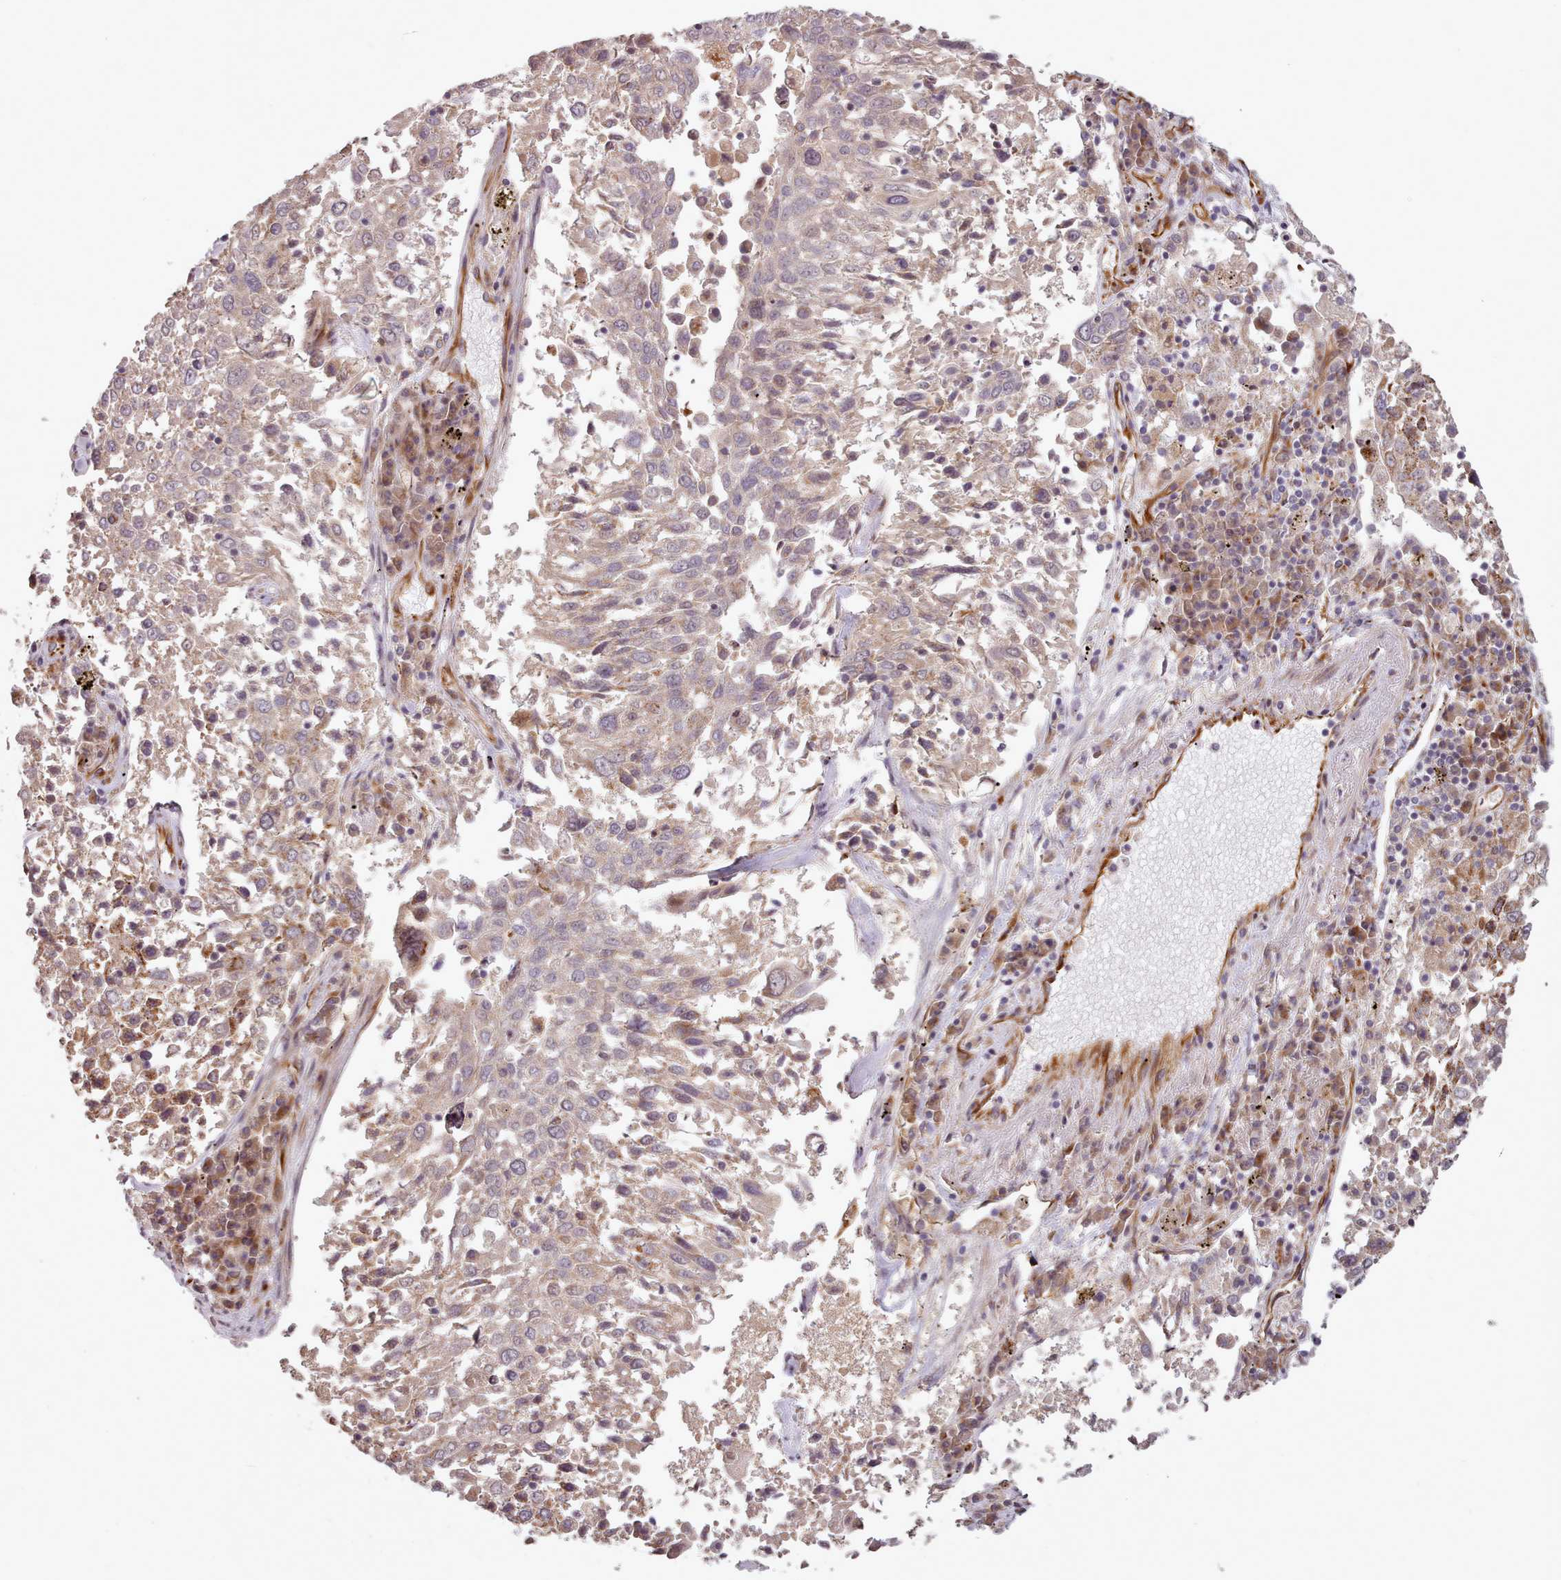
{"staining": {"intensity": "weak", "quantity": "<25%", "location": "cytoplasmic/membranous"}, "tissue": "lung cancer", "cell_type": "Tumor cells", "image_type": "cancer", "snomed": [{"axis": "morphology", "description": "Squamous cell carcinoma, NOS"}, {"axis": "topography", "description": "Lung"}], "caption": "There is no significant expression in tumor cells of squamous cell carcinoma (lung).", "gene": "GBGT1", "patient": {"sex": "male", "age": 65}}